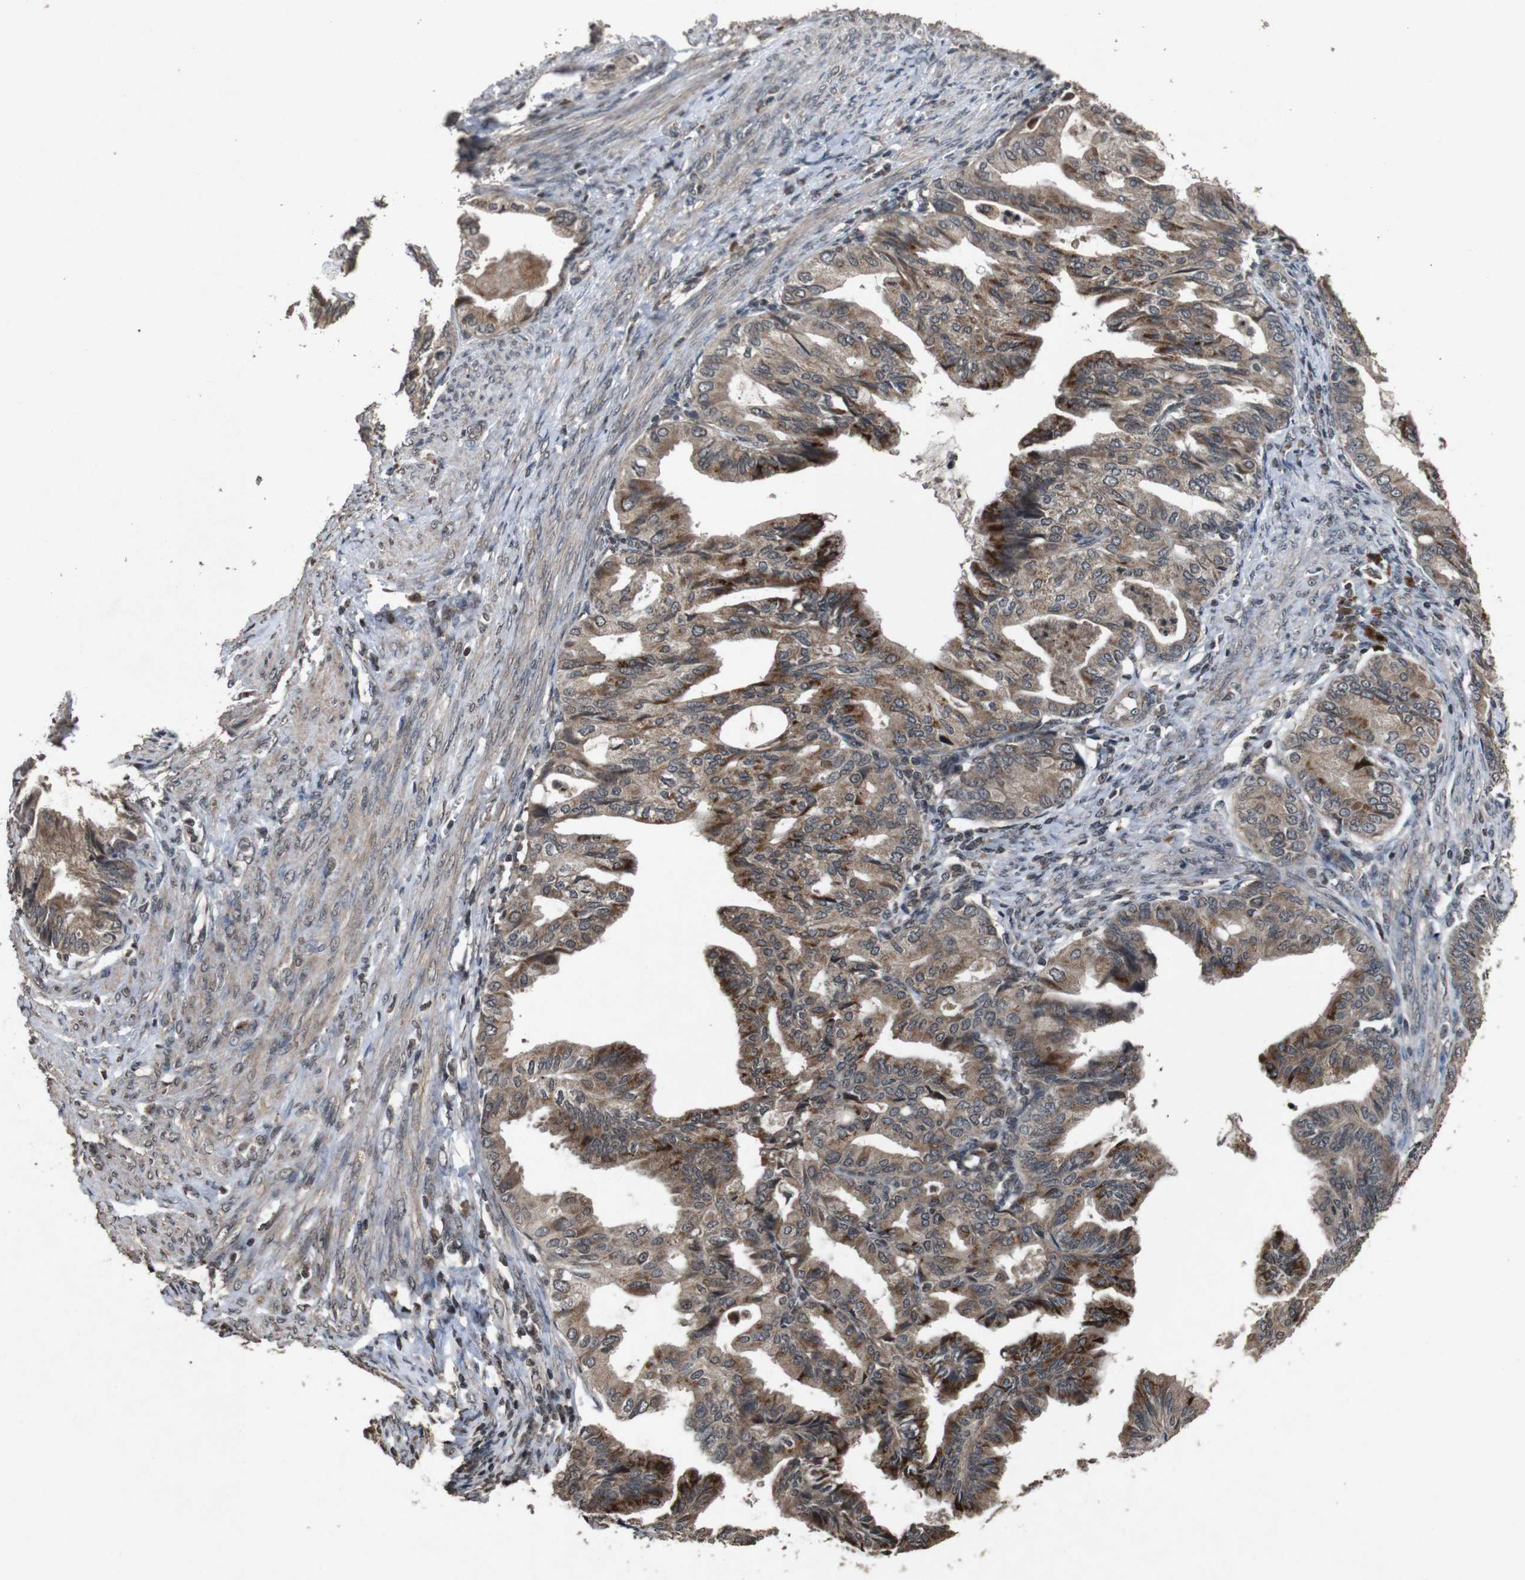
{"staining": {"intensity": "moderate", "quantity": ">75%", "location": "cytoplasmic/membranous"}, "tissue": "endometrial cancer", "cell_type": "Tumor cells", "image_type": "cancer", "snomed": [{"axis": "morphology", "description": "Adenocarcinoma, NOS"}, {"axis": "topography", "description": "Endometrium"}], "caption": "Moderate cytoplasmic/membranous positivity for a protein is present in approximately >75% of tumor cells of endometrial adenocarcinoma using immunohistochemistry (IHC).", "gene": "SORL1", "patient": {"sex": "female", "age": 86}}